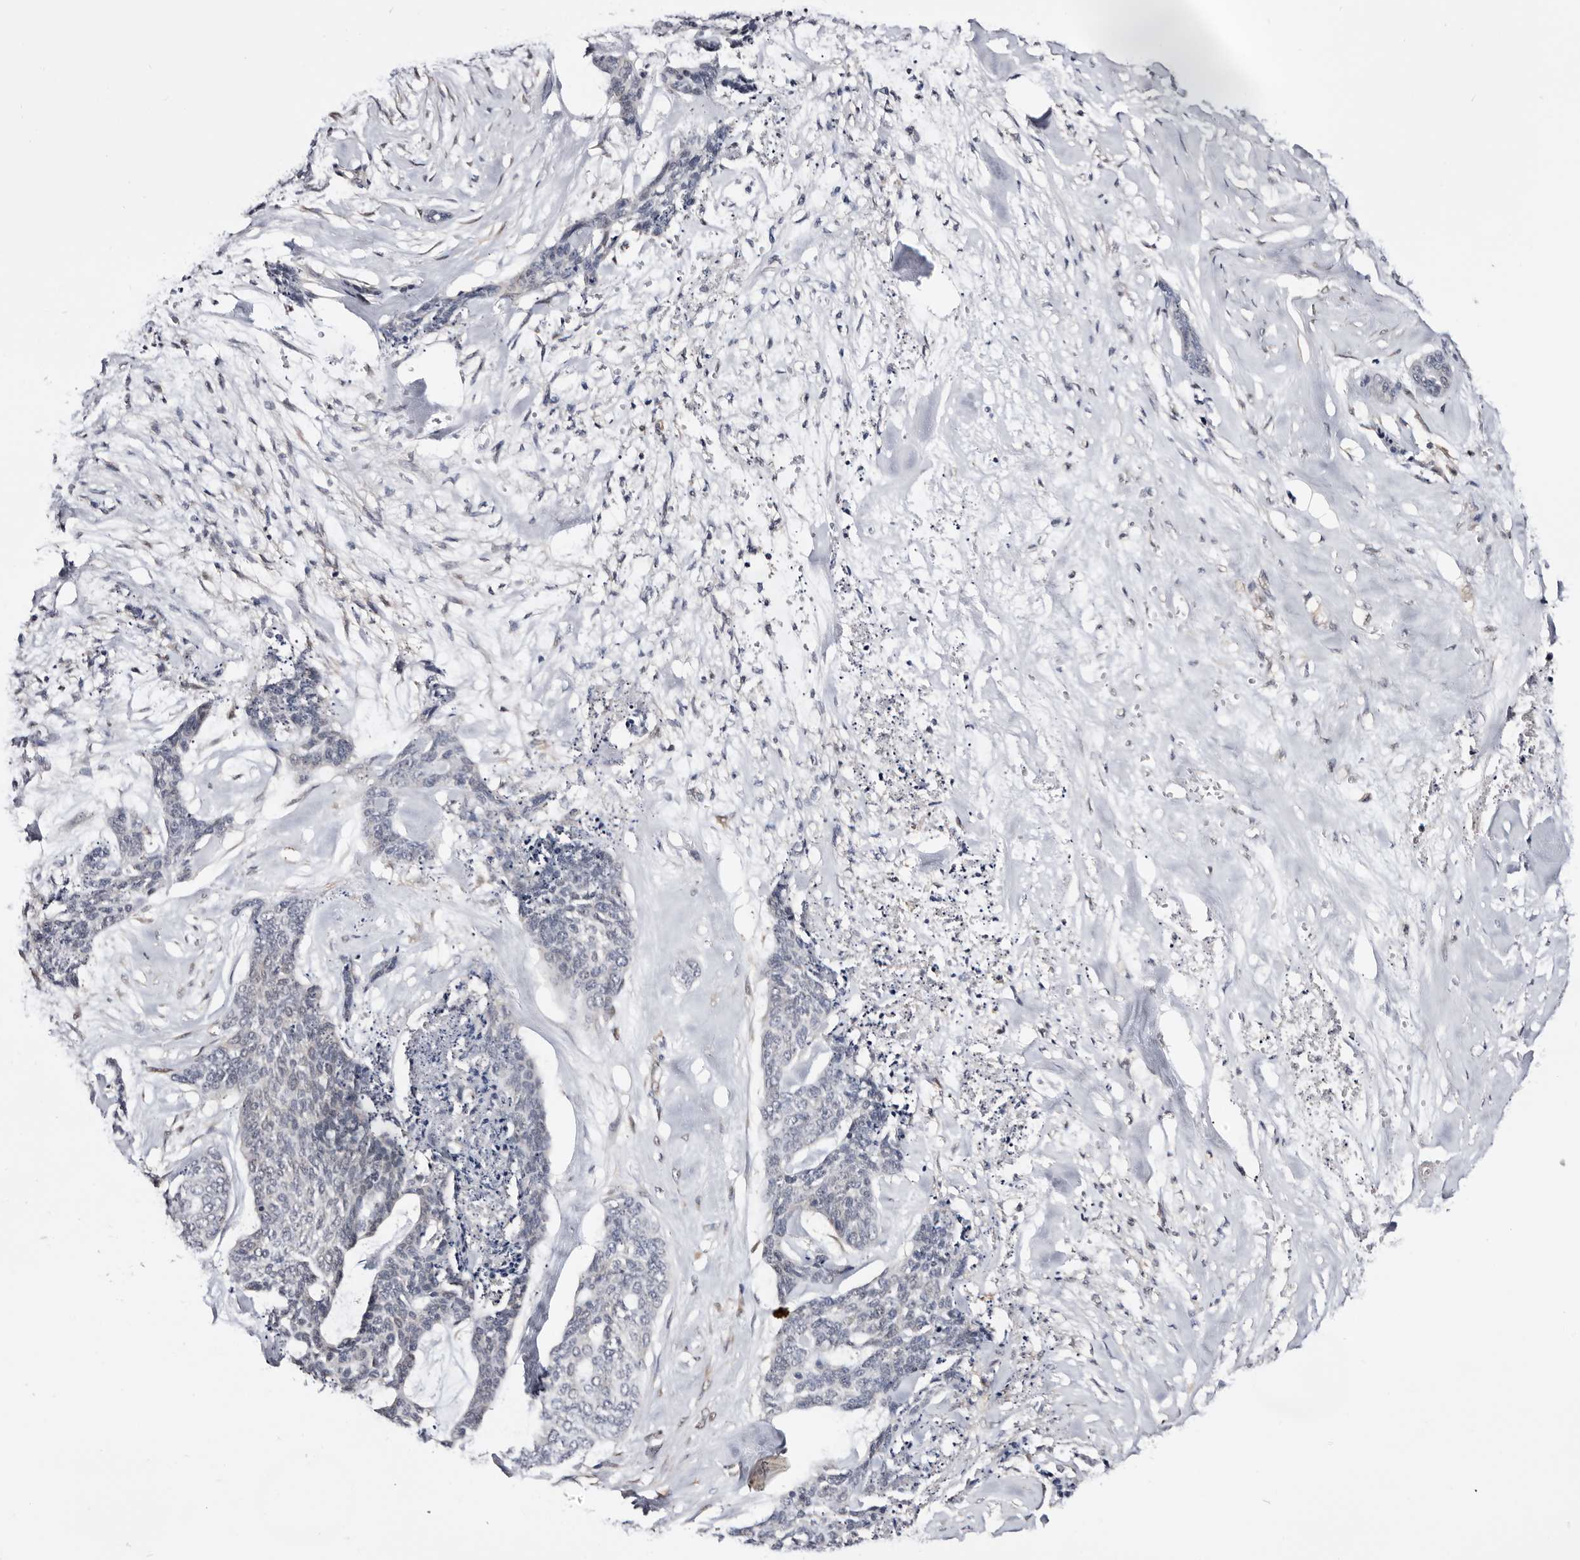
{"staining": {"intensity": "negative", "quantity": "none", "location": "none"}, "tissue": "skin cancer", "cell_type": "Tumor cells", "image_type": "cancer", "snomed": [{"axis": "morphology", "description": "Basal cell carcinoma"}, {"axis": "topography", "description": "Skin"}], "caption": "Micrograph shows no significant protein staining in tumor cells of basal cell carcinoma (skin).", "gene": "TP53I3", "patient": {"sex": "female", "age": 64}}